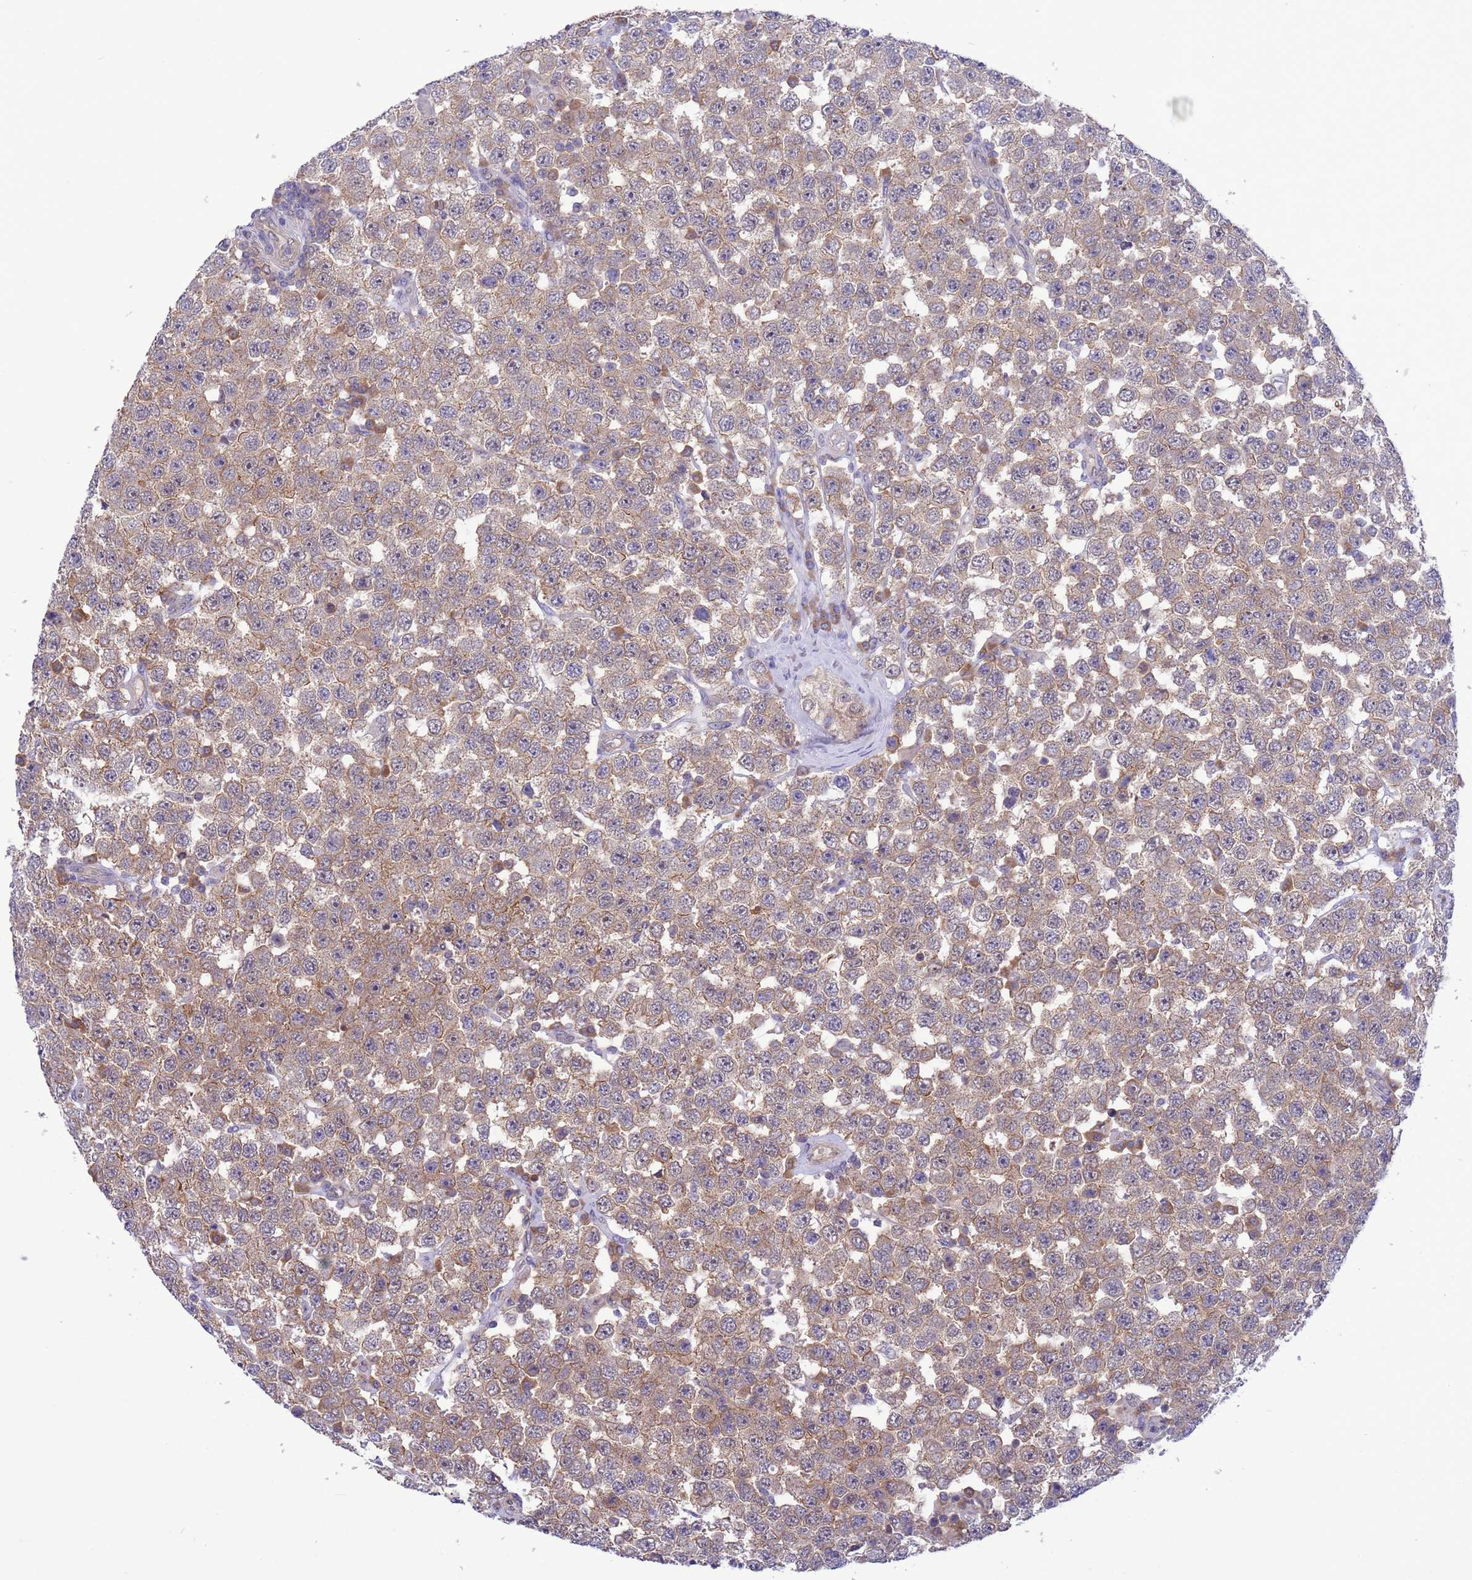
{"staining": {"intensity": "moderate", "quantity": ">75%", "location": "cytoplasmic/membranous"}, "tissue": "testis cancer", "cell_type": "Tumor cells", "image_type": "cancer", "snomed": [{"axis": "morphology", "description": "Seminoma, NOS"}, {"axis": "topography", "description": "Testis"}], "caption": "Immunohistochemistry micrograph of seminoma (testis) stained for a protein (brown), which reveals medium levels of moderate cytoplasmic/membranous staining in about >75% of tumor cells.", "gene": "ZNF461", "patient": {"sex": "male", "age": 28}}